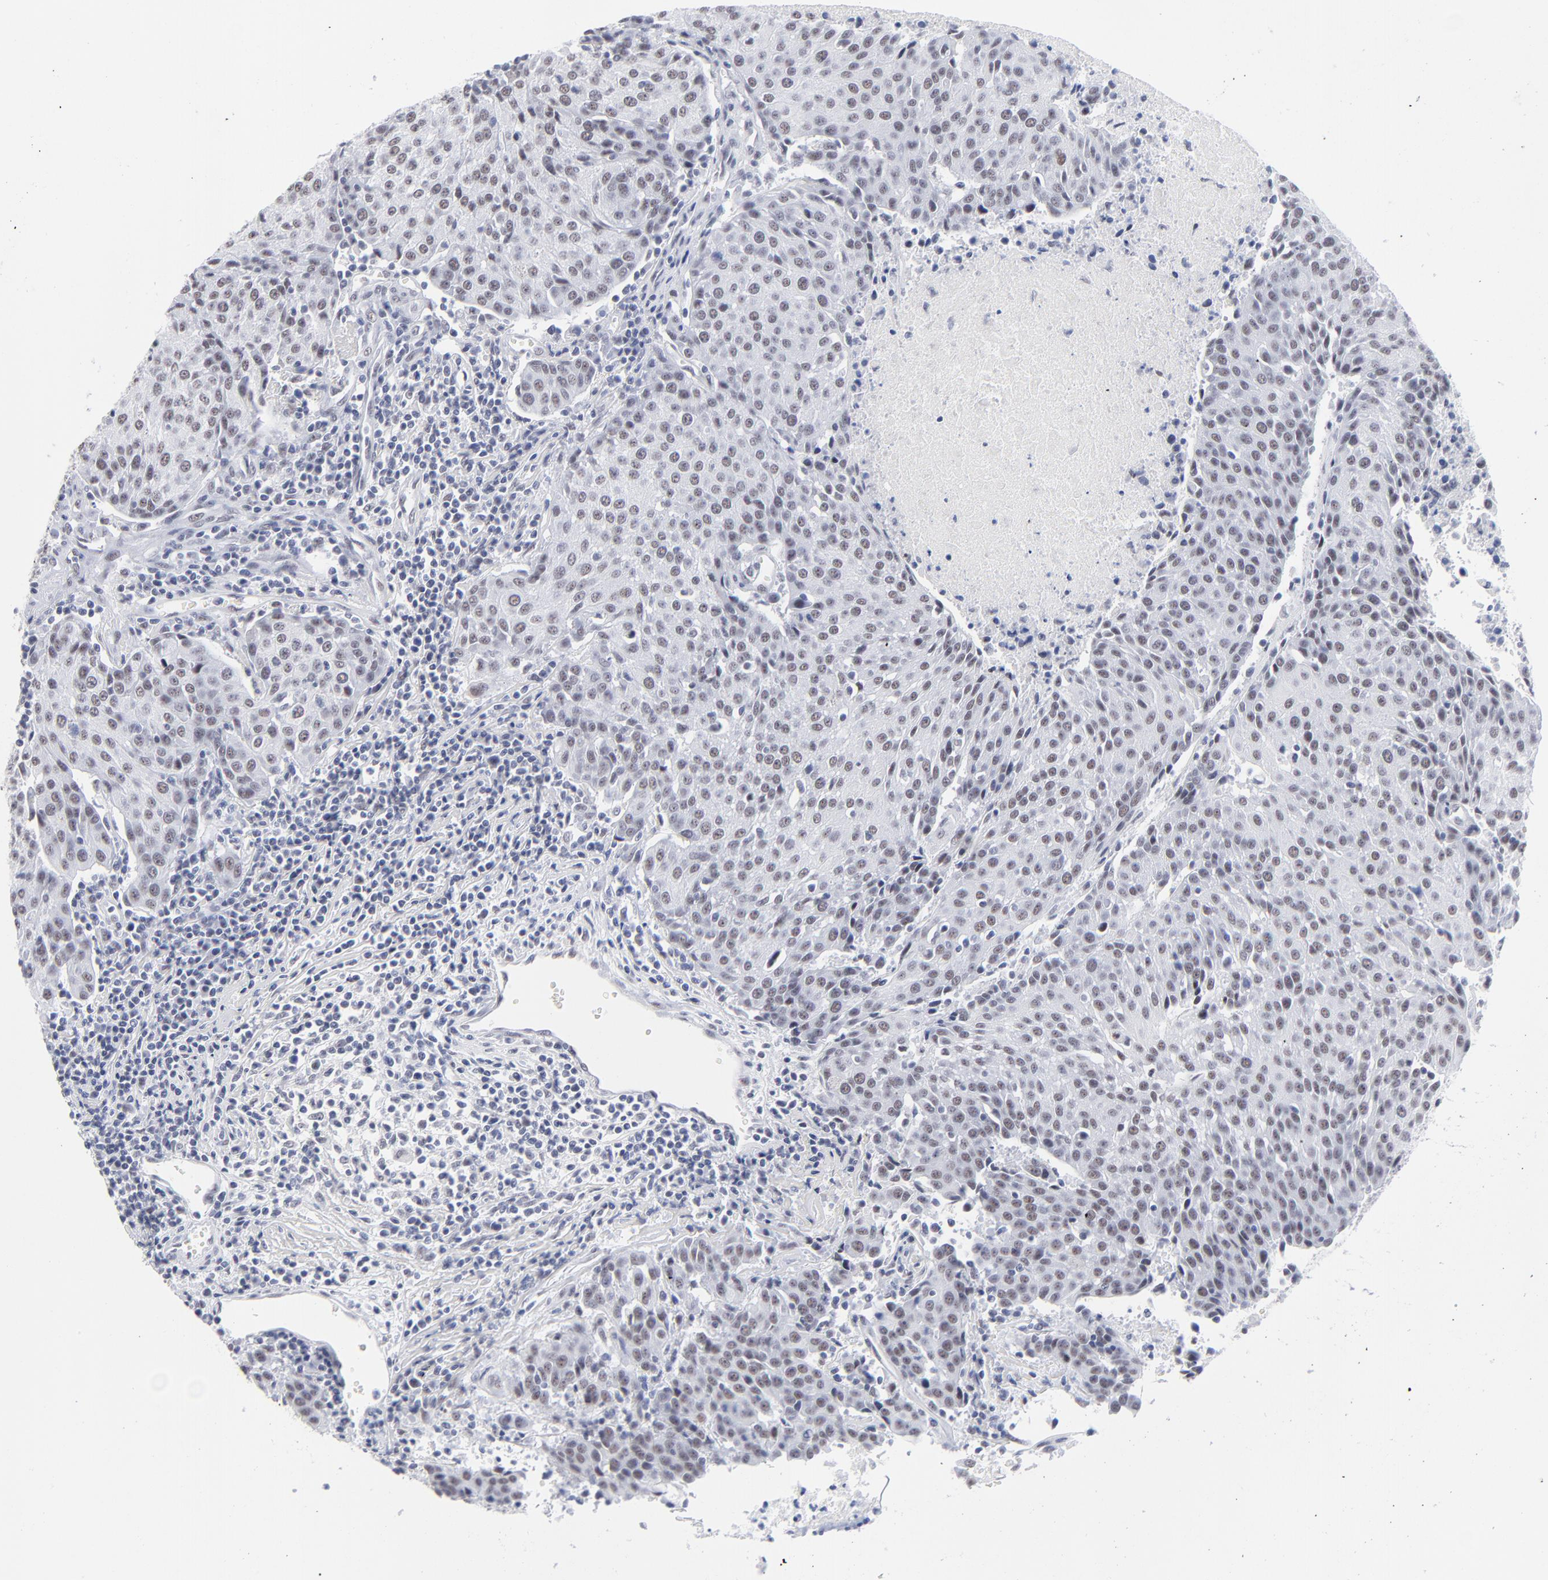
{"staining": {"intensity": "moderate", "quantity": ">75%", "location": "nuclear"}, "tissue": "urothelial cancer", "cell_type": "Tumor cells", "image_type": "cancer", "snomed": [{"axis": "morphology", "description": "Urothelial carcinoma, High grade"}, {"axis": "topography", "description": "Urinary bladder"}], "caption": "Tumor cells reveal medium levels of moderate nuclear staining in approximately >75% of cells in urothelial cancer.", "gene": "SNRPB", "patient": {"sex": "female", "age": 85}}